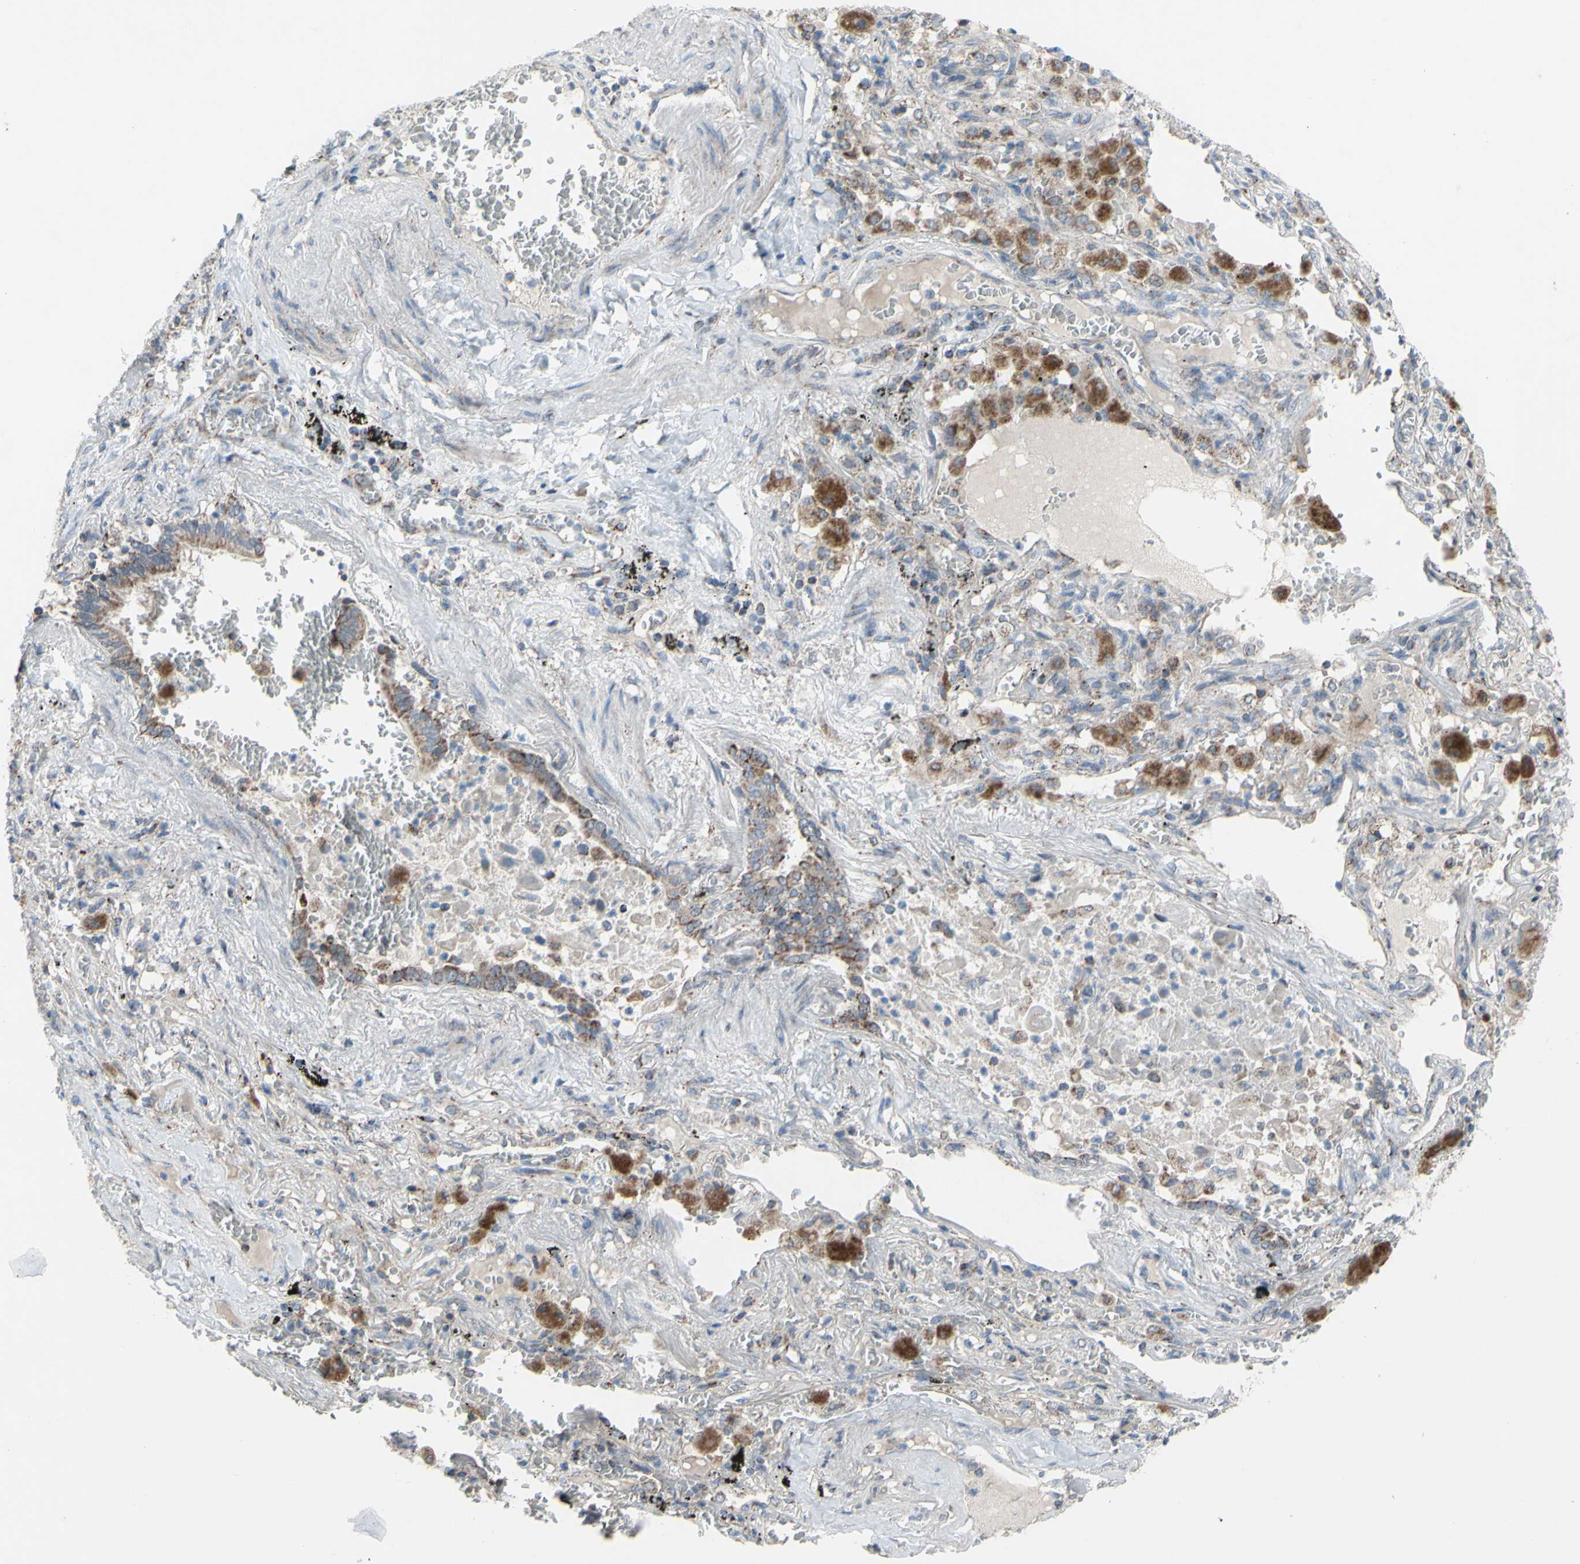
{"staining": {"intensity": "weak", "quantity": ">75%", "location": "cytoplasmic/membranous"}, "tissue": "lung cancer", "cell_type": "Tumor cells", "image_type": "cancer", "snomed": [{"axis": "morphology", "description": "Squamous cell carcinoma, NOS"}, {"axis": "topography", "description": "Lung"}], "caption": "A photomicrograph showing weak cytoplasmic/membranous staining in about >75% of tumor cells in squamous cell carcinoma (lung), as visualized by brown immunohistochemical staining.", "gene": "GLT8D1", "patient": {"sex": "male", "age": 57}}